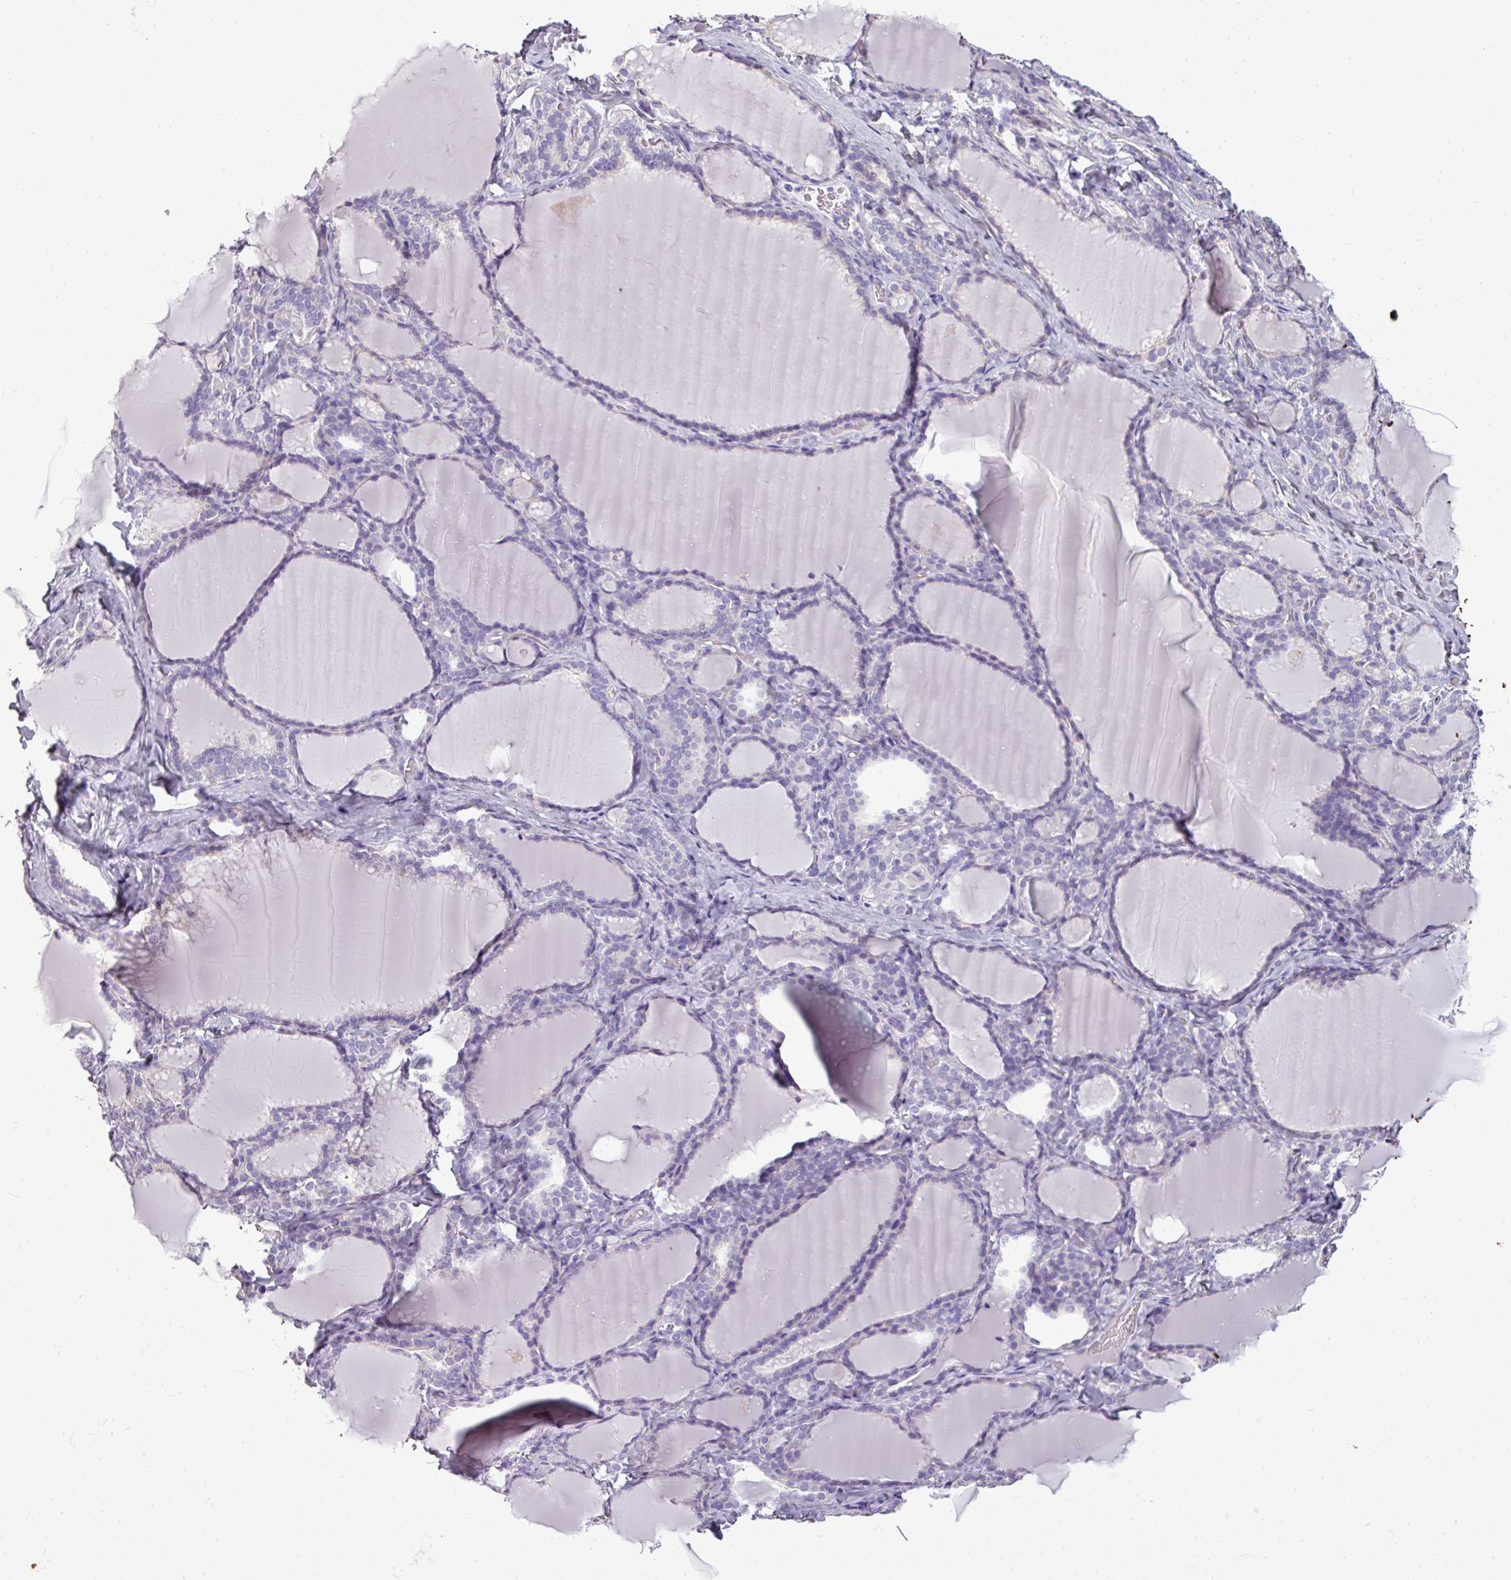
{"staining": {"intensity": "negative", "quantity": "none", "location": "none"}, "tissue": "thyroid gland", "cell_type": "Glandular cells", "image_type": "normal", "snomed": [{"axis": "morphology", "description": "Normal tissue, NOS"}, {"axis": "topography", "description": "Thyroid gland"}], "caption": "Immunohistochemical staining of normal human thyroid gland exhibits no significant positivity in glandular cells. Brightfield microscopy of IHC stained with DAB (3,3'-diaminobenzidine) (brown) and hematoxylin (blue), captured at high magnification.", "gene": "DNAAF9", "patient": {"sex": "female", "age": 31}}